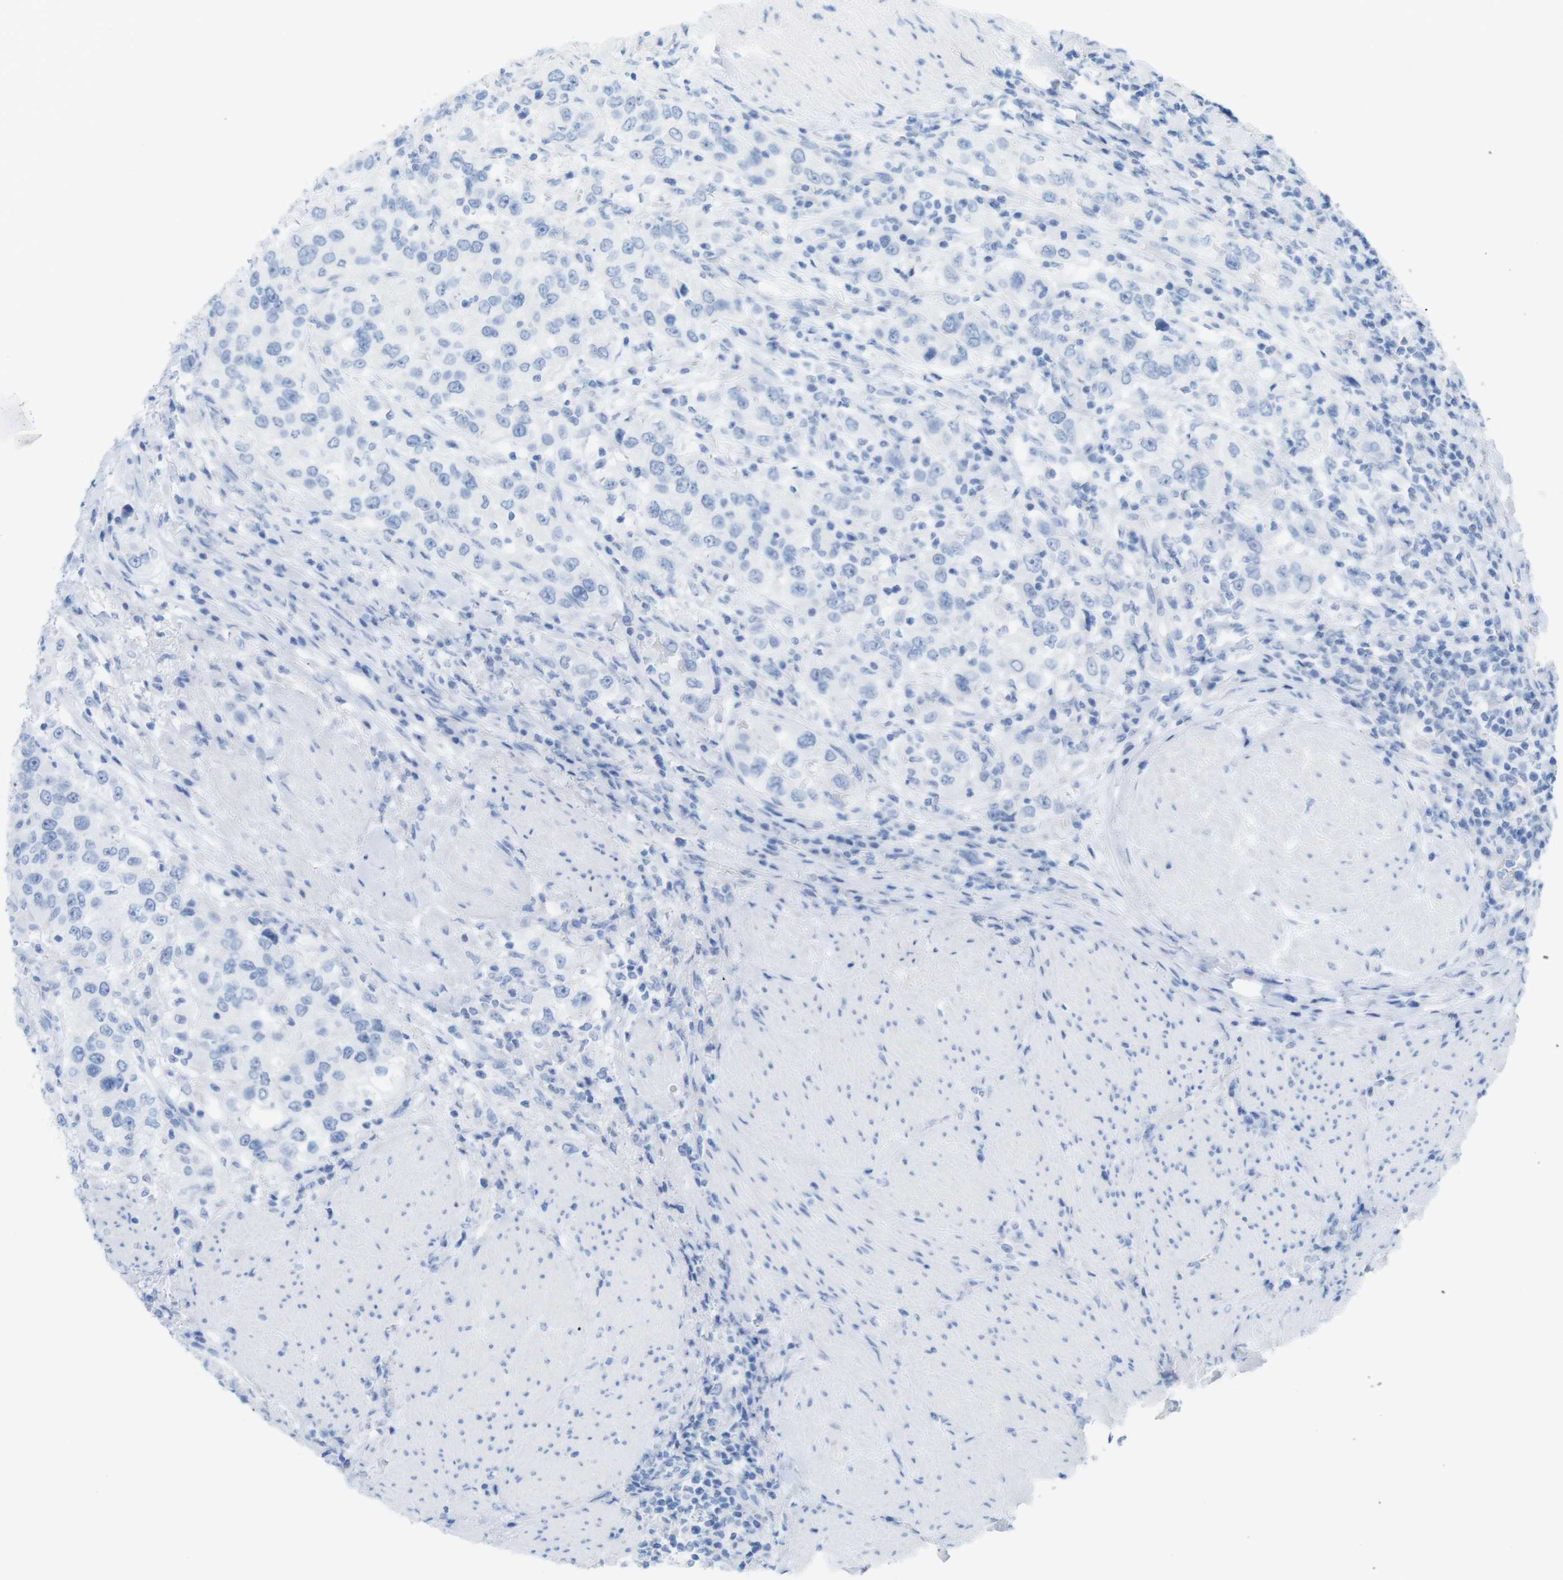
{"staining": {"intensity": "negative", "quantity": "none", "location": "none"}, "tissue": "urothelial cancer", "cell_type": "Tumor cells", "image_type": "cancer", "snomed": [{"axis": "morphology", "description": "Urothelial carcinoma, High grade"}, {"axis": "topography", "description": "Urinary bladder"}], "caption": "Micrograph shows no protein expression in tumor cells of urothelial cancer tissue.", "gene": "MYH7", "patient": {"sex": "female", "age": 80}}